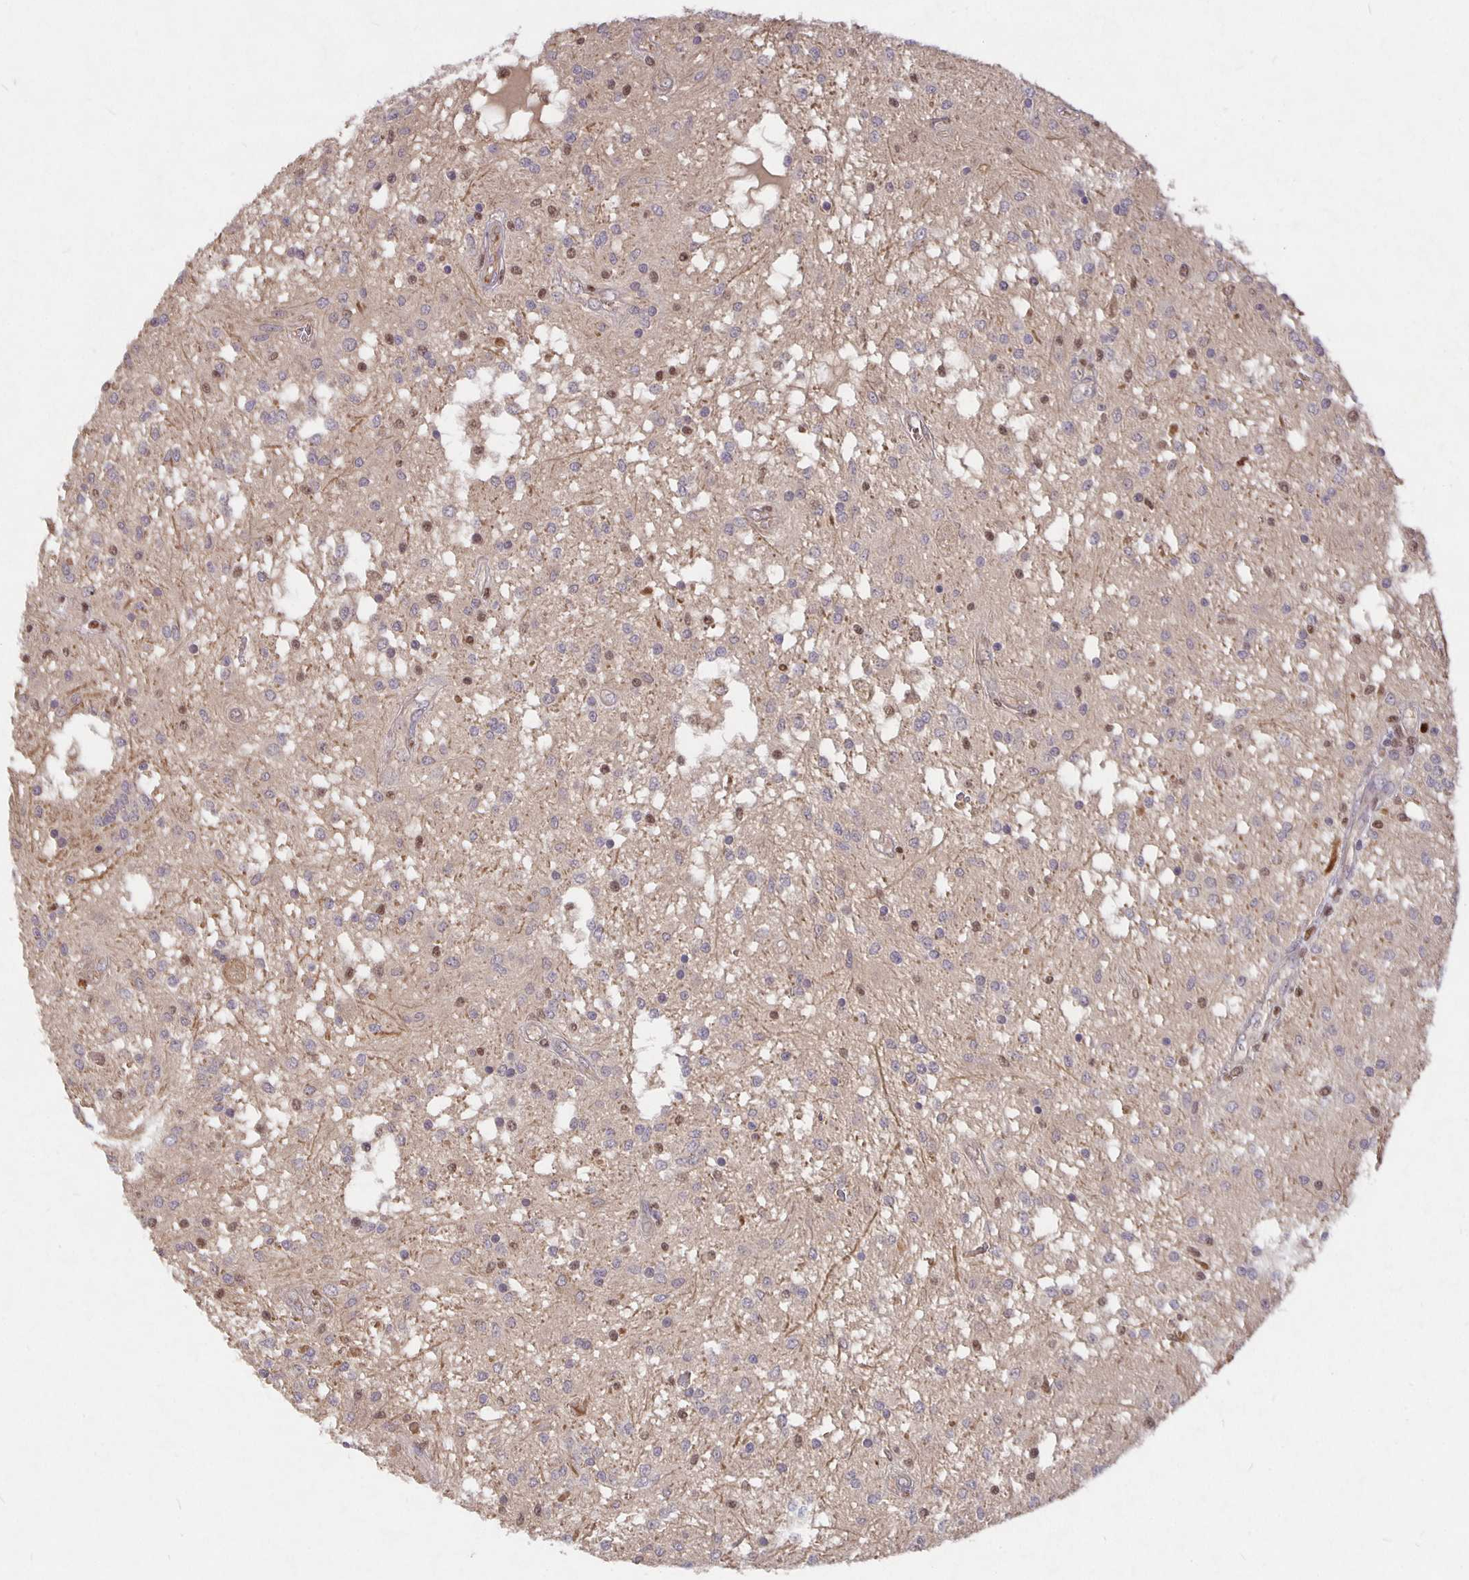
{"staining": {"intensity": "negative", "quantity": "none", "location": "none"}, "tissue": "glioma", "cell_type": "Tumor cells", "image_type": "cancer", "snomed": [{"axis": "morphology", "description": "Glioma, malignant, Low grade"}, {"axis": "topography", "description": "Cerebellum"}], "caption": "Micrograph shows no protein expression in tumor cells of glioma tissue.", "gene": "NOG", "patient": {"sex": "female", "age": 14}}